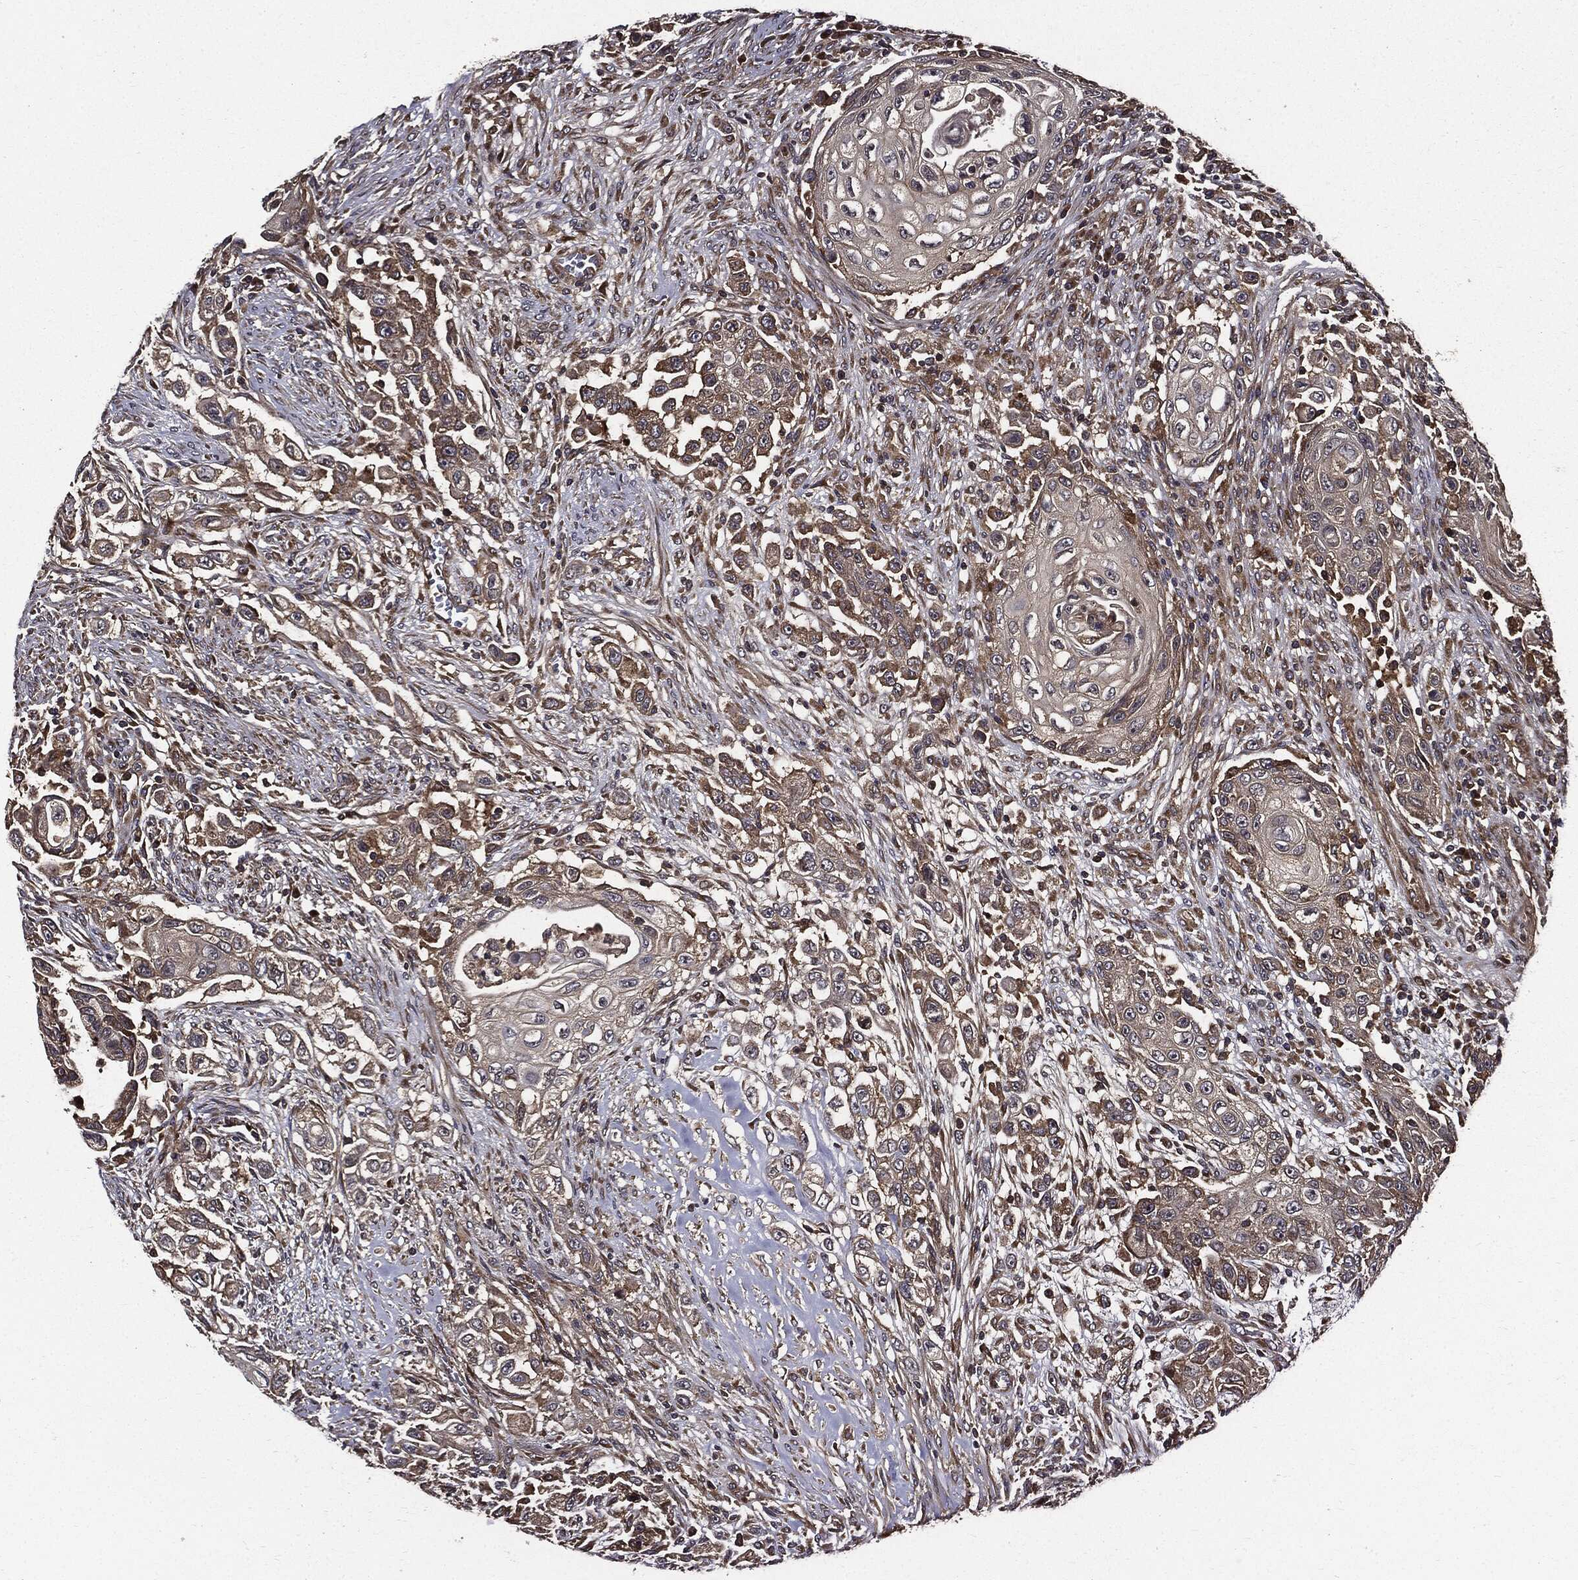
{"staining": {"intensity": "weak", "quantity": "25%-75%", "location": "cytoplasmic/membranous"}, "tissue": "urothelial cancer", "cell_type": "Tumor cells", "image_type": "cancer", "snomed": [{"axis": "morphology", "description": "Urothelial carcinoma, High grade"}, {"axis": "topography", "description": "Urinary bladder"}], "caption": "Immunohistochemistry (IHC) of high-grade urothelial carcinoma demonstrates low levels of weak cytoplasmic/membranous expression in approximately 25%-75% of tumor cells.", "gene": "HTT", "patient": {"sex": "female", "age": 56}}